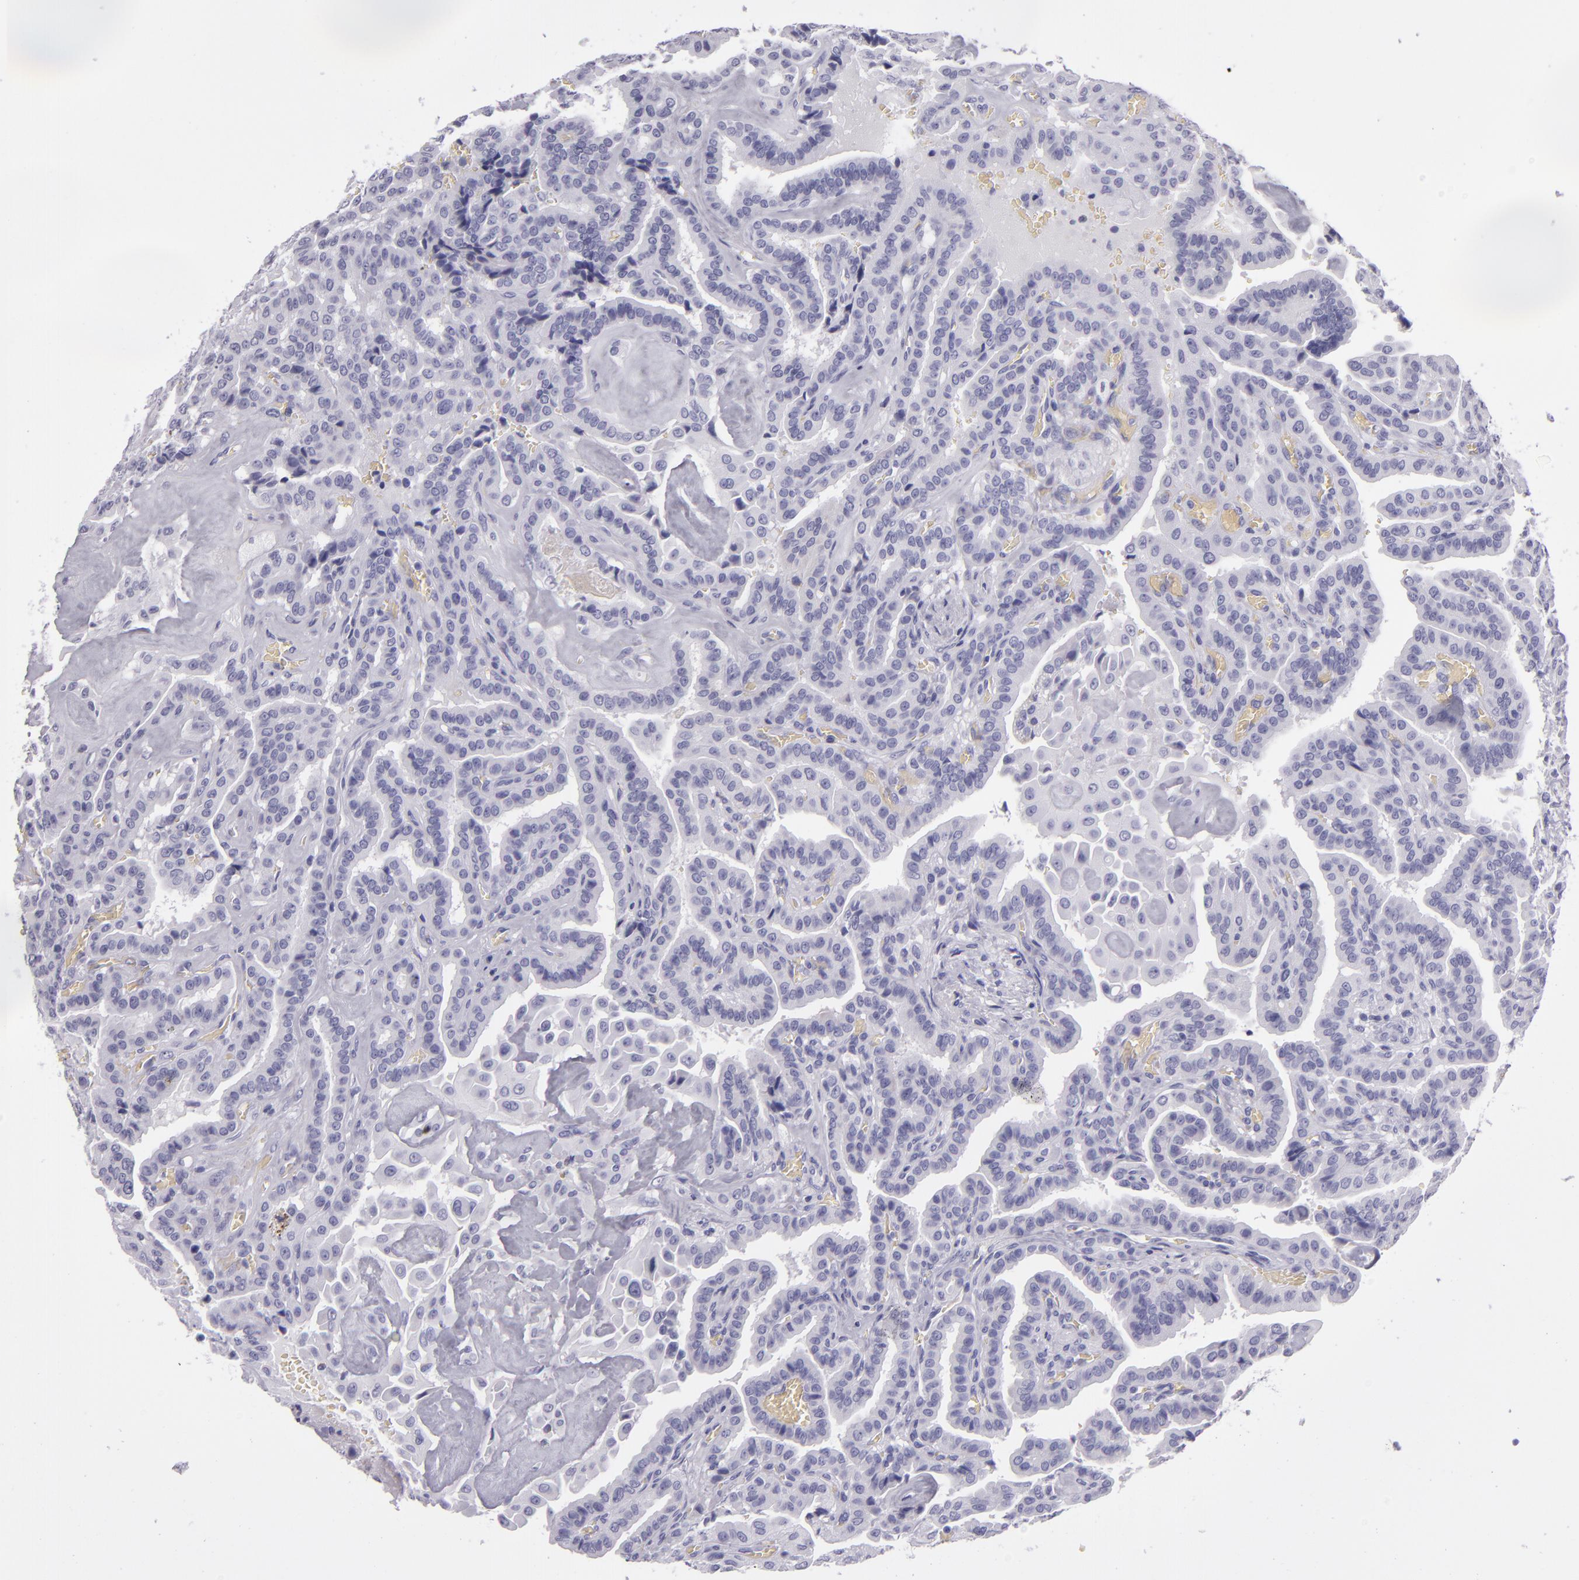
{"staining": {"intensity": "negative", "quantity": "none", "location": "none"}, "tissue": "thyroid cancer", "cell_type": "Tumor cells", "image_type": "cancer", "snomed": [{"axis": "morphology", "description": "Papillary adenocarcinoma, NOS"}, {"axis": "topography", "description": "Thyroid gland"}], "caption": "High power microscopy photomicrograph of an immunohistochemistry (IHC) photomicrograph of thyroid papillary adenocarcinoma, revealing no significant staining in tumor cells.", "gene": "CR2", "patient": {"sex": "male", "age": 87}}